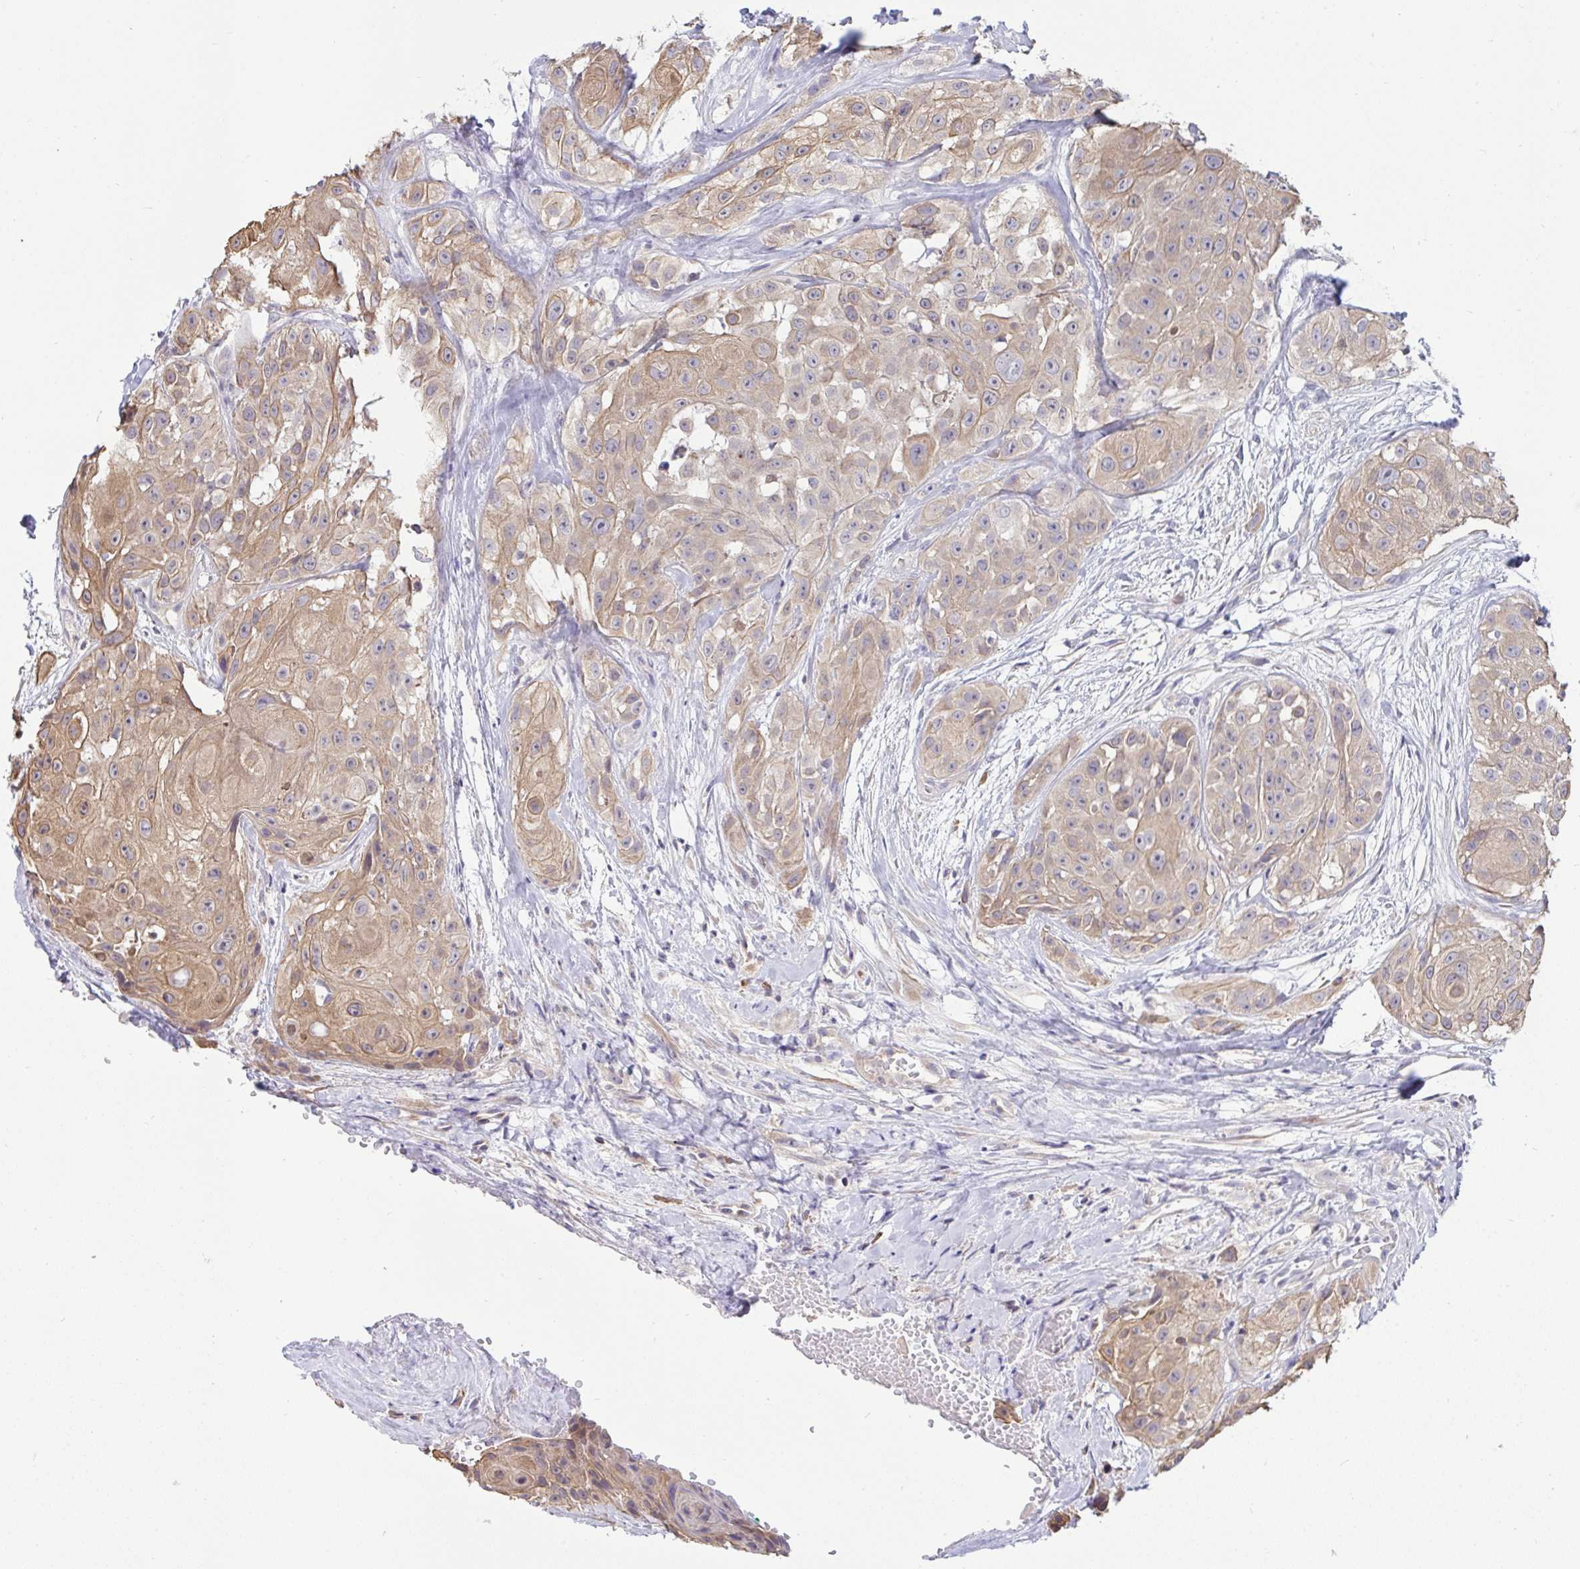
{"staining": {"intensity": "weak", "quantity": ">75%", "location": "cytoplasmic/membranous"}, "tissue": "head and neck cancer", "cell_type": "Tumor cells", "image_type": "cancer", "snomed": [{"axis": "morphology", "description": "Squamous cell carcinoma, NOS"}, {"axis": "topography", "description": "Head-Neck"}], "caption": "Immunohistochemical staining of human head and neck cancer exhibits low levels of weak cytoplasmic/membranous protein expression in approximately >75% of tumor cells. (brown staining indicates protein expression, while blue staining denotes nuclei).", "gene": "TMEM41A", "patient": {"sex": "male", "age": 83}}